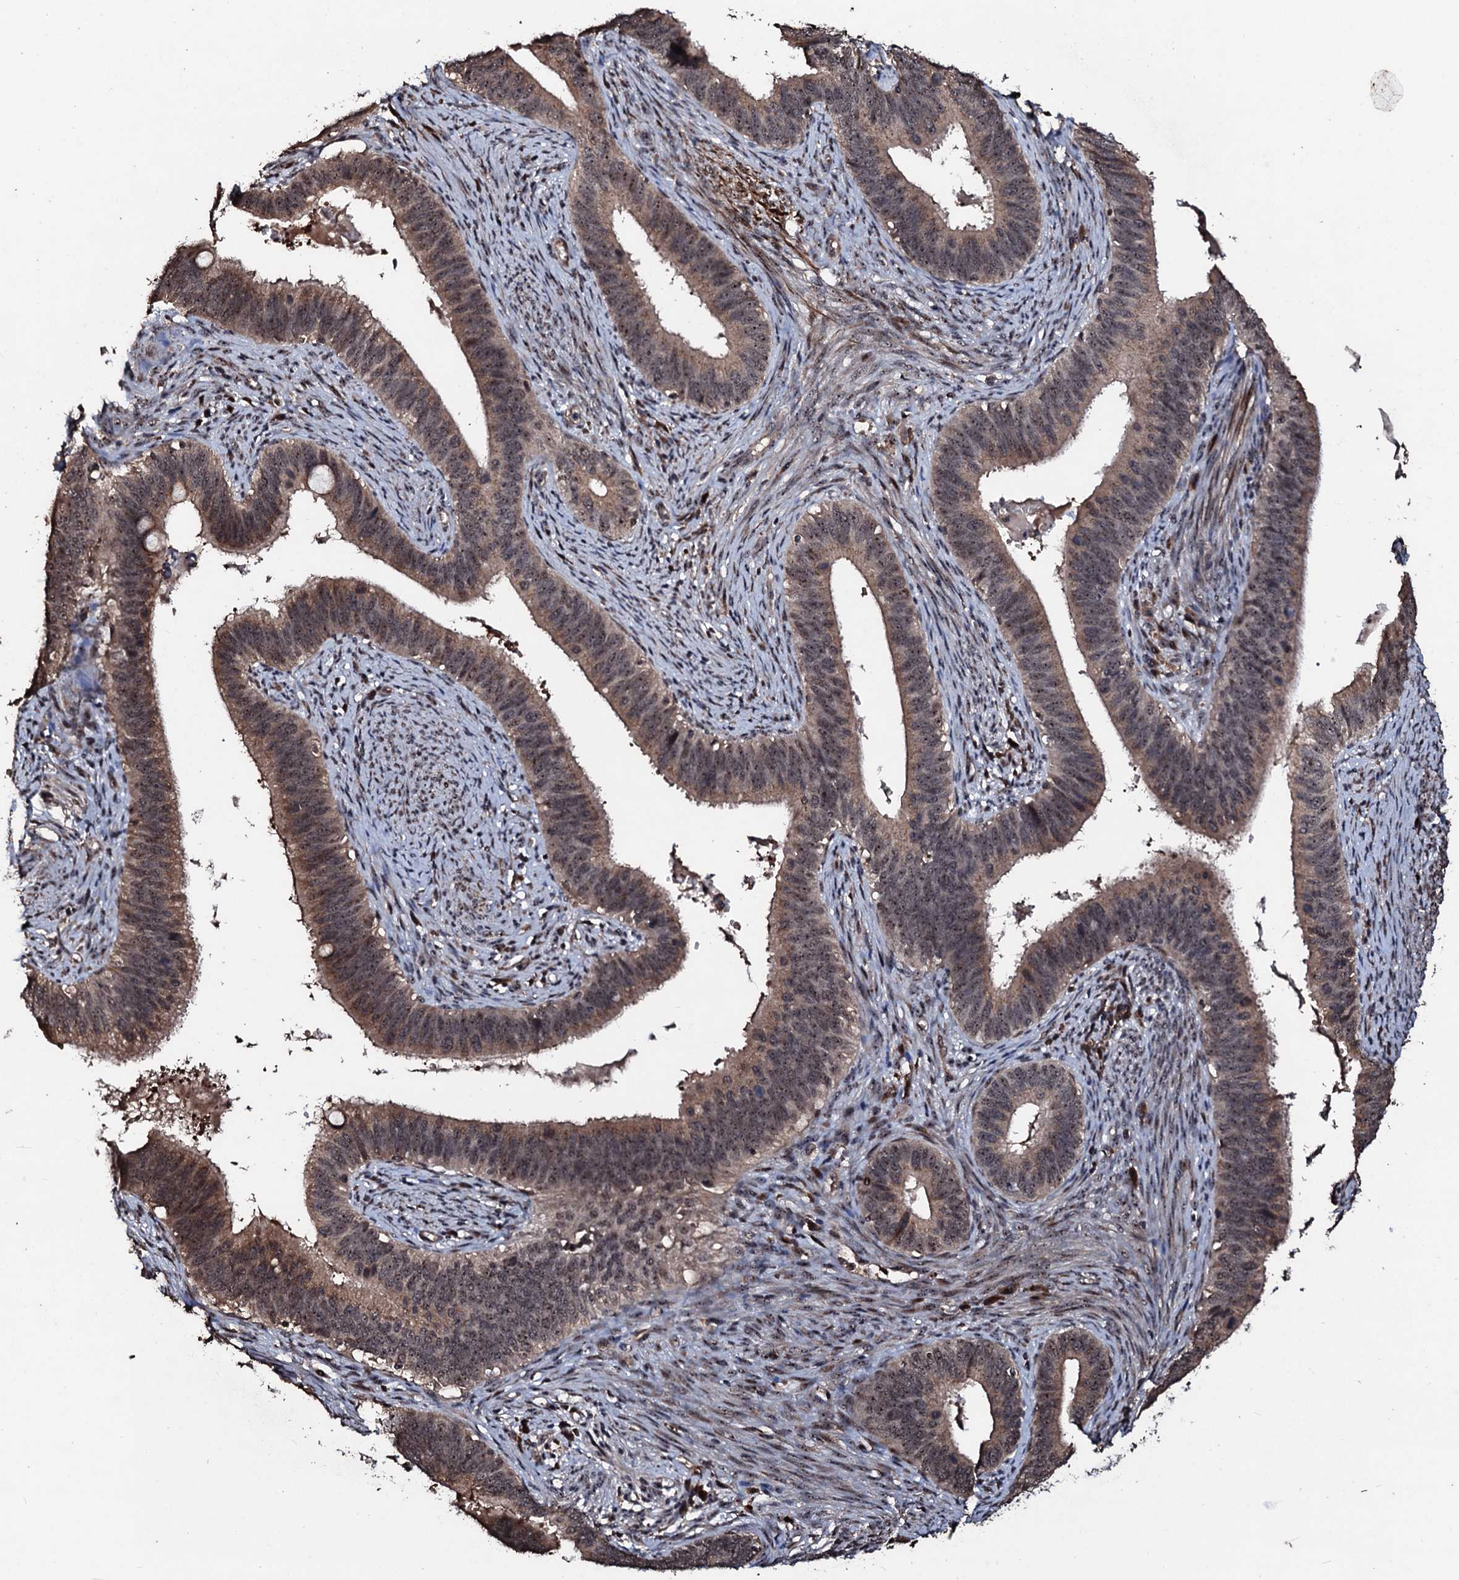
{"staining": {"intensity": "moderate", "quantity": ">75%", "location": "cytoplasmic/membranous,nuclear"}, "tissue": "cervical cancer", "cell_type": "Tumor cells", "image_type": "cancer", "snomed": [{"axis": "morphology", "description": "Adenocarcinoma, NOS"}, {"axis": "topography", "description": "Cervix"}], "caption": "Protein staining by immunohistochemistry (IHC) exhibits moderate cytoplasmic/membranous and nuclear staining in about >75% of tumor cells in cervical adenocarcinoma.", "gene": "SUPT7L", "patient": {"sex": "female", "age": 42}}